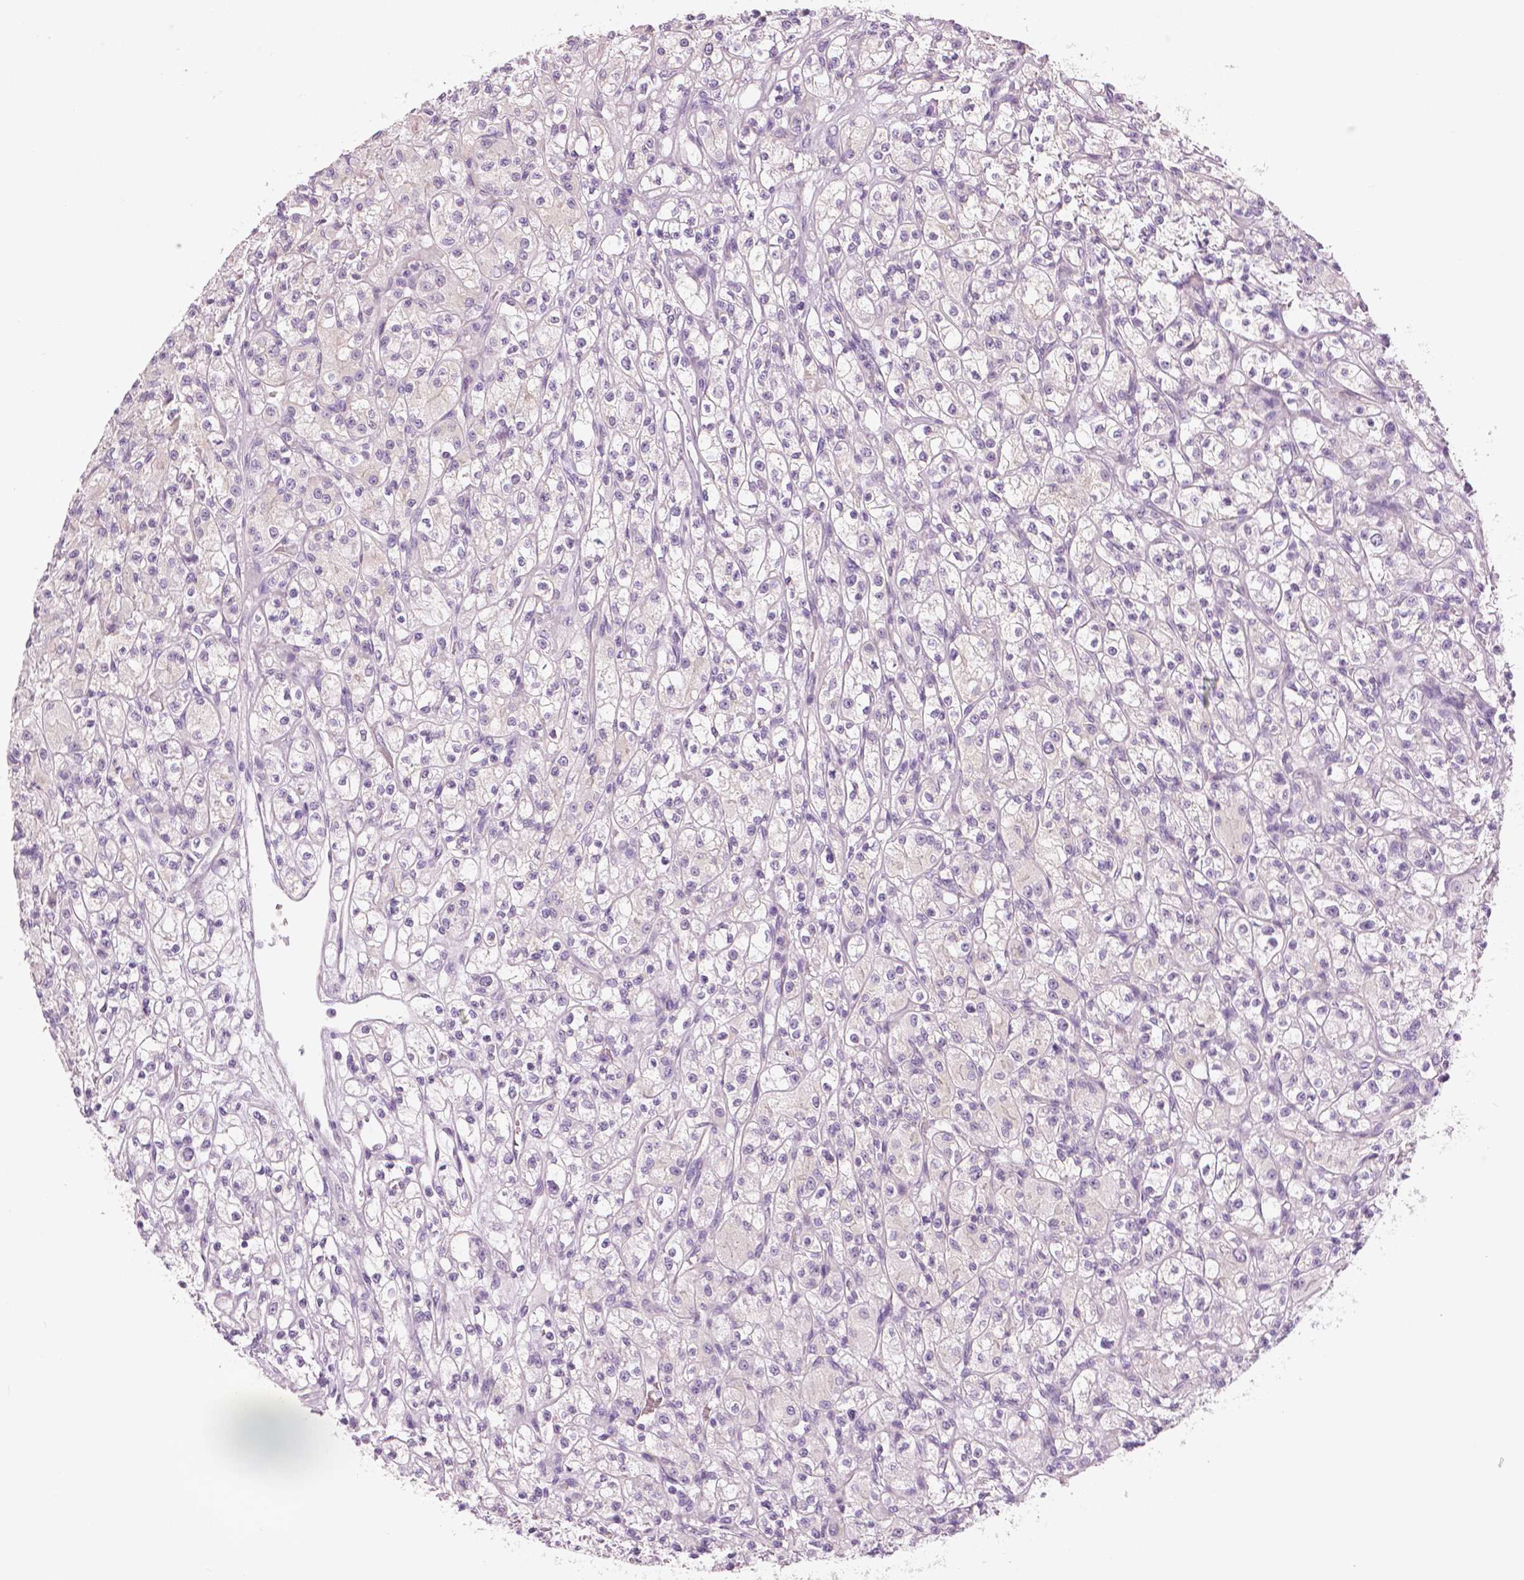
{"staining": {"intensity": "negative", "quantity": "none", "location": "none"}, "tissue": "renal cancer", "cell_type": "Tumor cells", "image_type": "cancer", "snomed": [{"axis": "morphology", "description": "Adenocarcinoma, NOS"}, {"axis": "topography", "description": "Kidney"}], "caption": "The immunohistochemistry micrograph has no significant expression in tumor cells of renal cancer (adenocarcinoma) tissue.", "gene": "SLC24A1", "patient": {"sex": "female", "age": 70}}